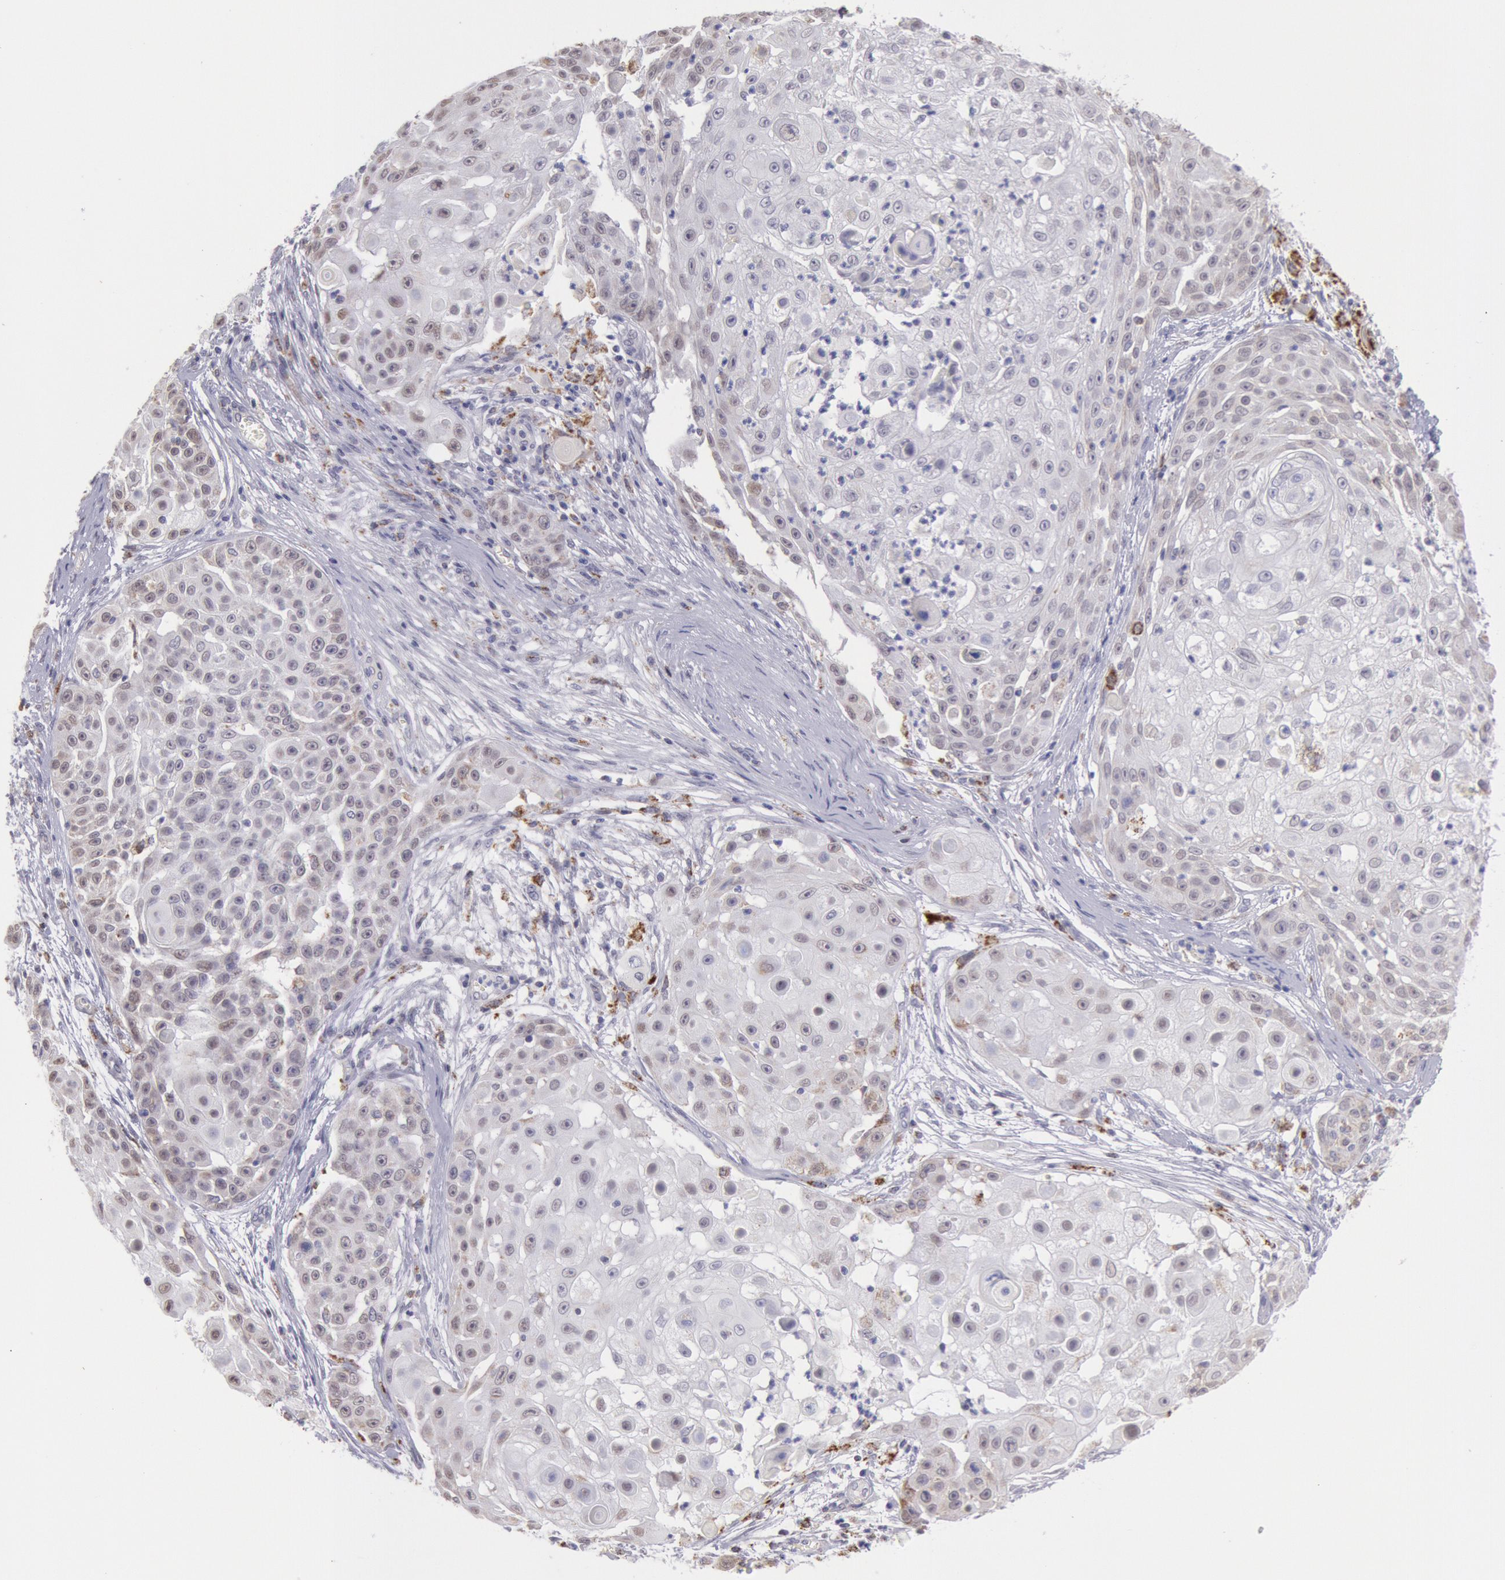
{"staining": {"intensity": "weak", "quantity": "25%-75%", "location": "cytoplasmic/membranous,nuclear"}, "tissue": "skin cancer", "cell_type": "Tumor cells", "image_type": "cancer", "snomed": [{"axis": "morphology", "description": "Squamous cell carcinoma, NOS"}, {"axis": "topography", "description": "Skin"}], "caption": "Weak cytoplasmic/membranous and nuclear staining for a protein is present in approximately 25%-75% of tumor cells of skin squamous cell carcinoma using immunohistochemistry.", "gene": "FRMD6", "patient": {"sex": "female", "age": 57}}